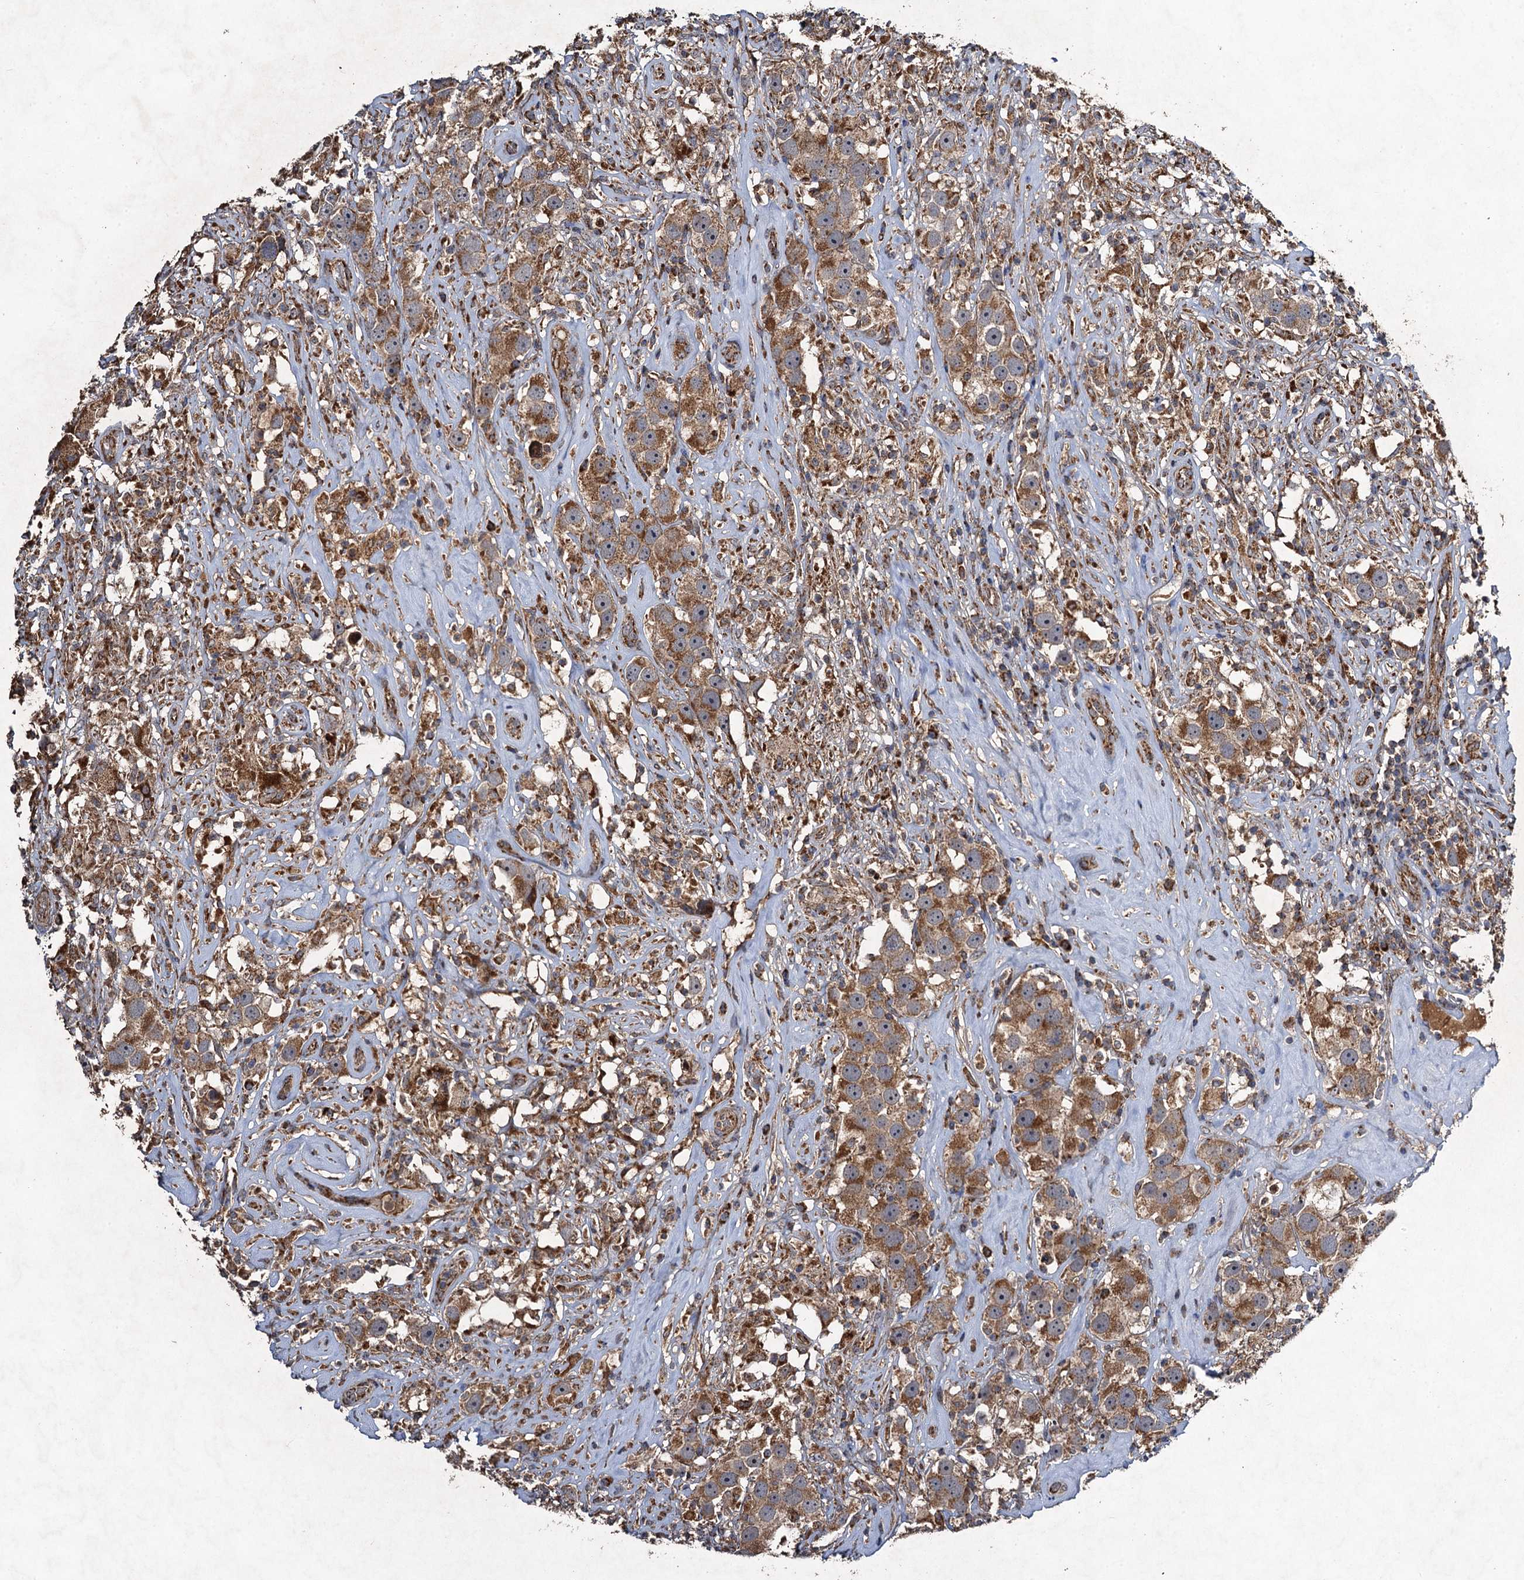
{"staining": {"intensity": "moderate", "quantity": ">75%", "location": "cytoplasmic/membranous"}, "tissue": "testis cancer", "cell_type": "Tumor cells", "image_type": "cancer", "snomed": [{"axis": "morphology", "description": "Seminoma, NOS"}, {"axis": "topography", "description": "Testis"}], "caption": "Protein expression analysis of human testis cancer (seminoma) reveals moderate cytoplasmic/membranous positivity in approximately >75% of tumor cells. (Stains: DAB in brown, nuclei in blue, Microscopy: brightfield microscopy at high magnification).", "gene": "NDUFA13", "patient": {"sex": "male", "age": 49}}